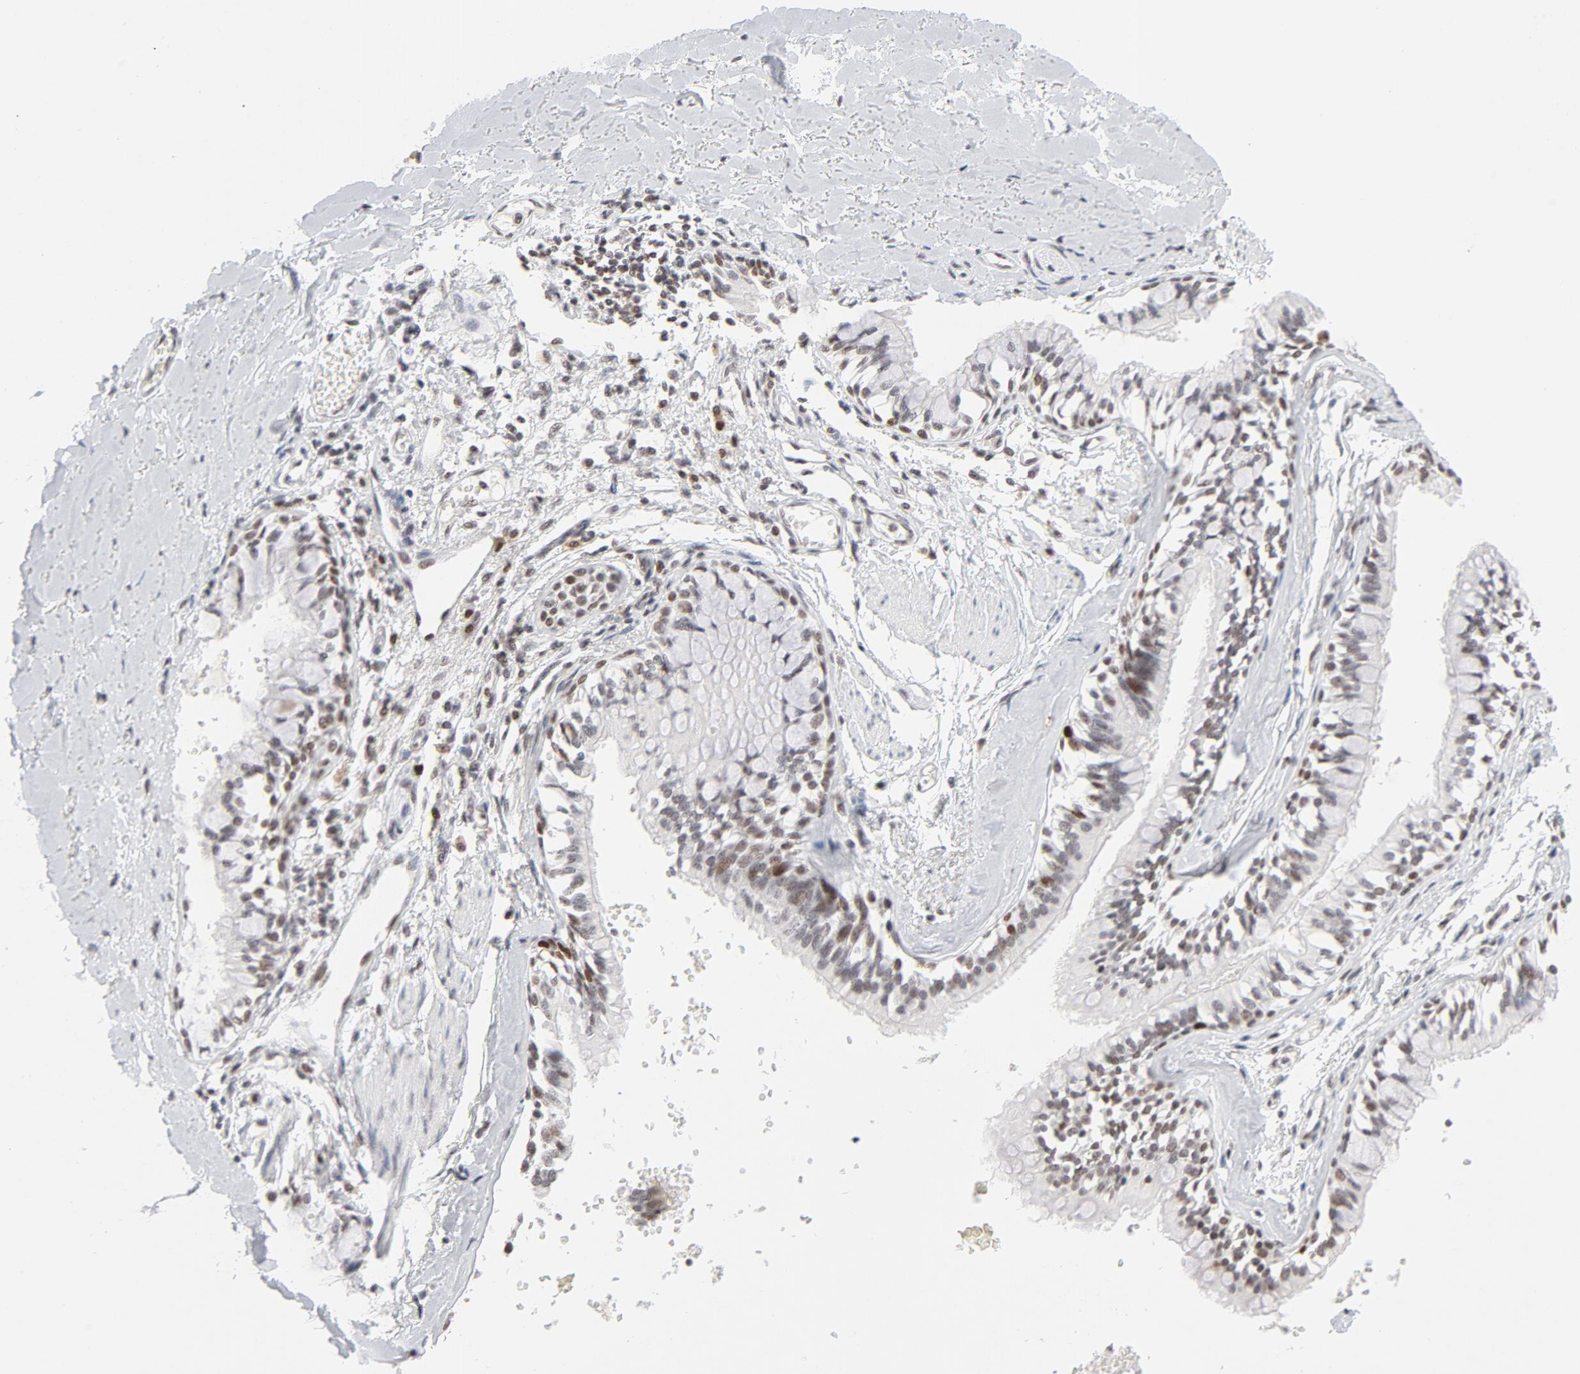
{"staining": {"intensity": "moderate", "quantity": "25%-75%", "location": "nuclear"}, "tissue": "bronchus", "cell_type": "Respiratory epithelial cells", "image_type": "normal", "snomed": [{"axis": "morphology", "description": "Normal tissue, NOS"}, {"axis": "topography", "description": "Bronchus"}, {"axis": "topography", "description": "Lung"}], "caption": "Bronchus stained with immunohistochemistry (IHC) reveals moderate nuclear positivity in approximately 25%-75% of respiratory epithelial cells.", "gene": "RFC4", "patient": {"sex": "female", "age": 56}}